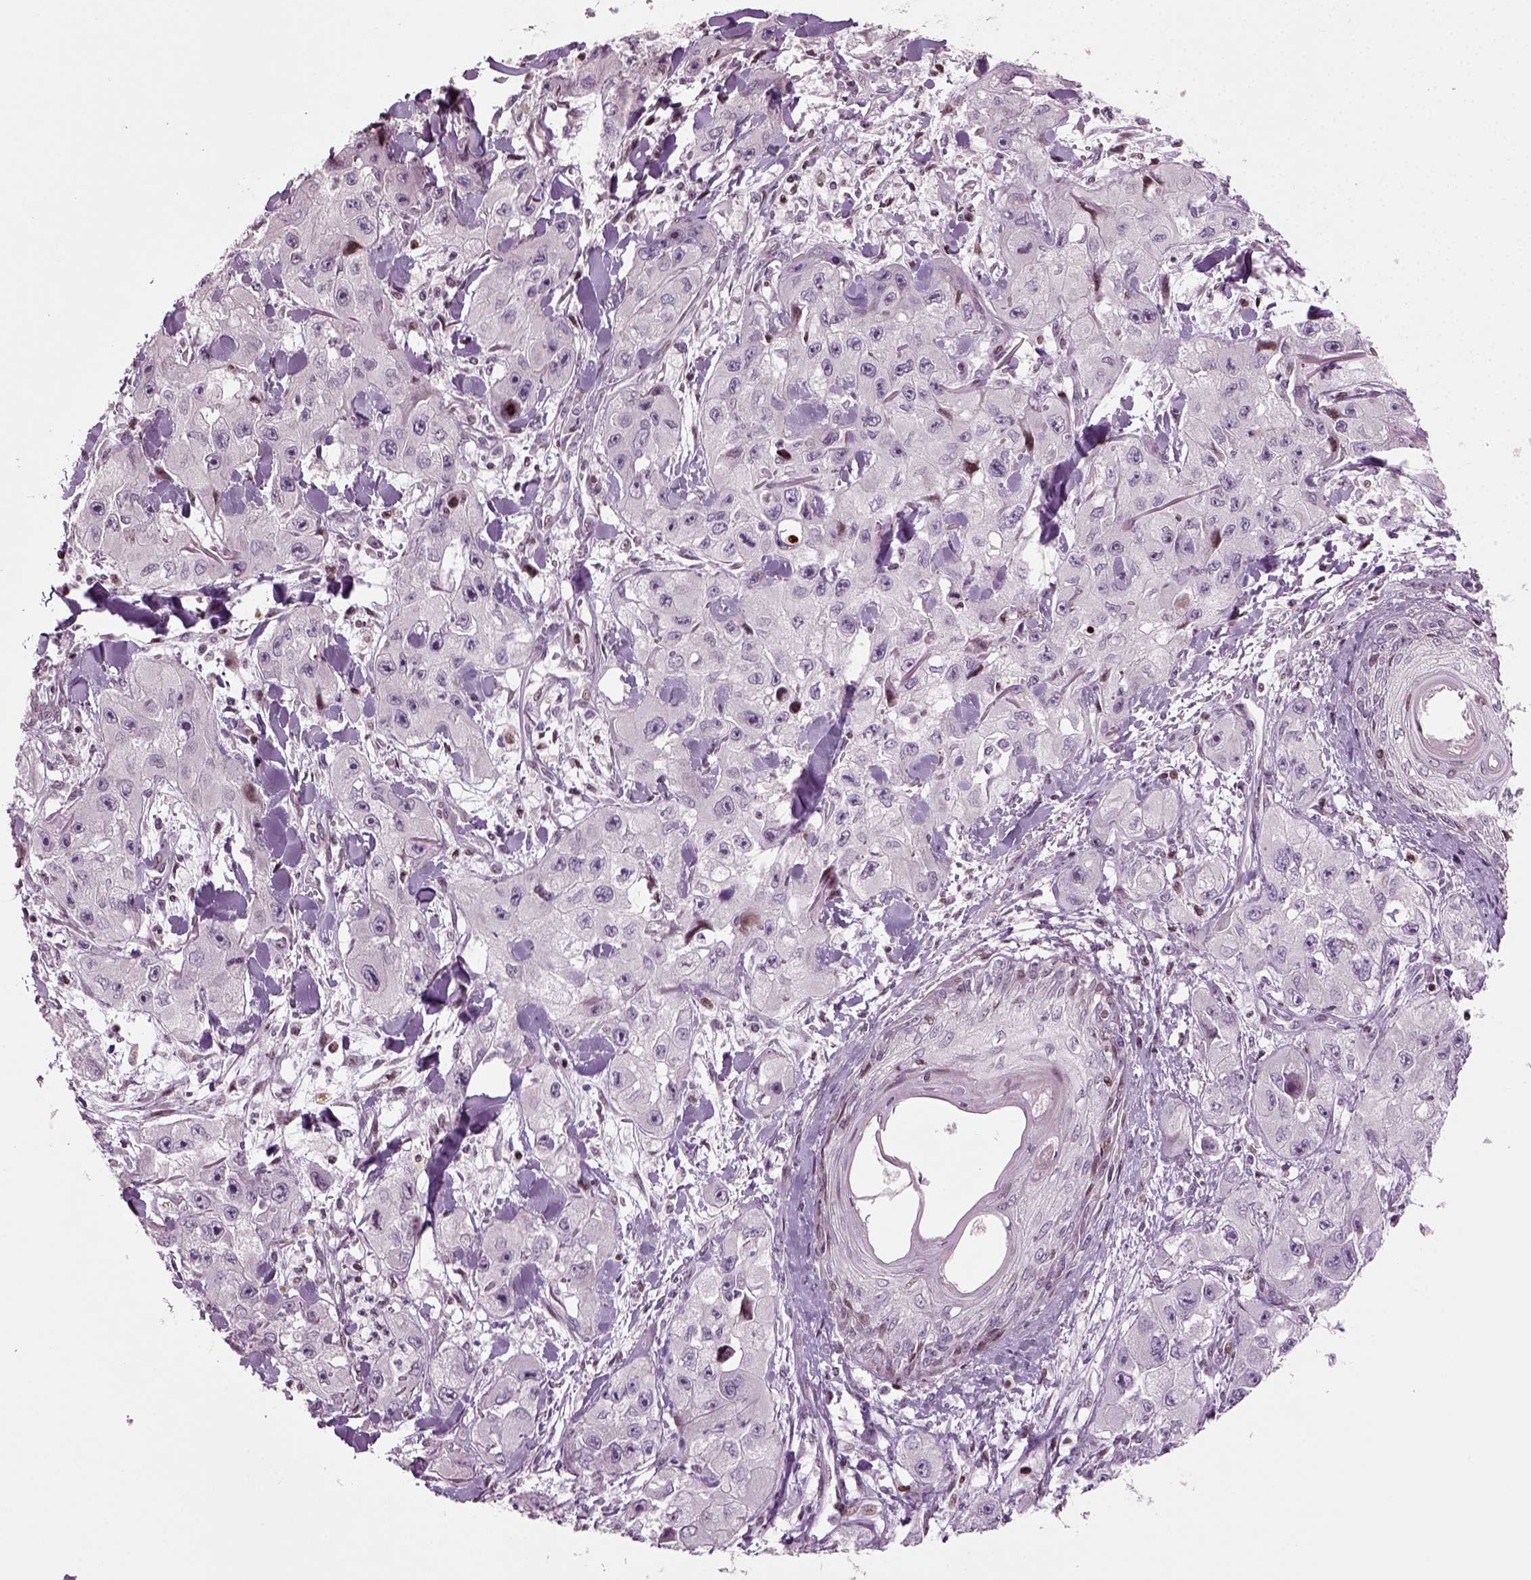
{"staining": {"intensity": "negative", "quantity": "none", "location": "none"}, "tissue": "skin cancer", "cell_type": "Tumor cells", "image_type": "cancer", "snomed": [{"axis": "morphology", "description": "Squamous cell carcinoma, NOS"}, {"axis": "topography", "description": "Skin"}, {"axis": "topography", "description": "Subcutis"}], "caption": "Immunohistochemistry (IHC) histopathology image of neoplastic tissue: human squamous cell carcinoma (skin) stained with DAB displays no significant protein positivity in tumor cells. (Stains: DAB (3,3'-diaminobenzidine) immunohistochemistry (IHC) with hematoxylin counter stain, Microscopy: brightfield microscopy at high magnification).", "gene": "HEYL", "patient": {"sex": "male", "age": 73}}